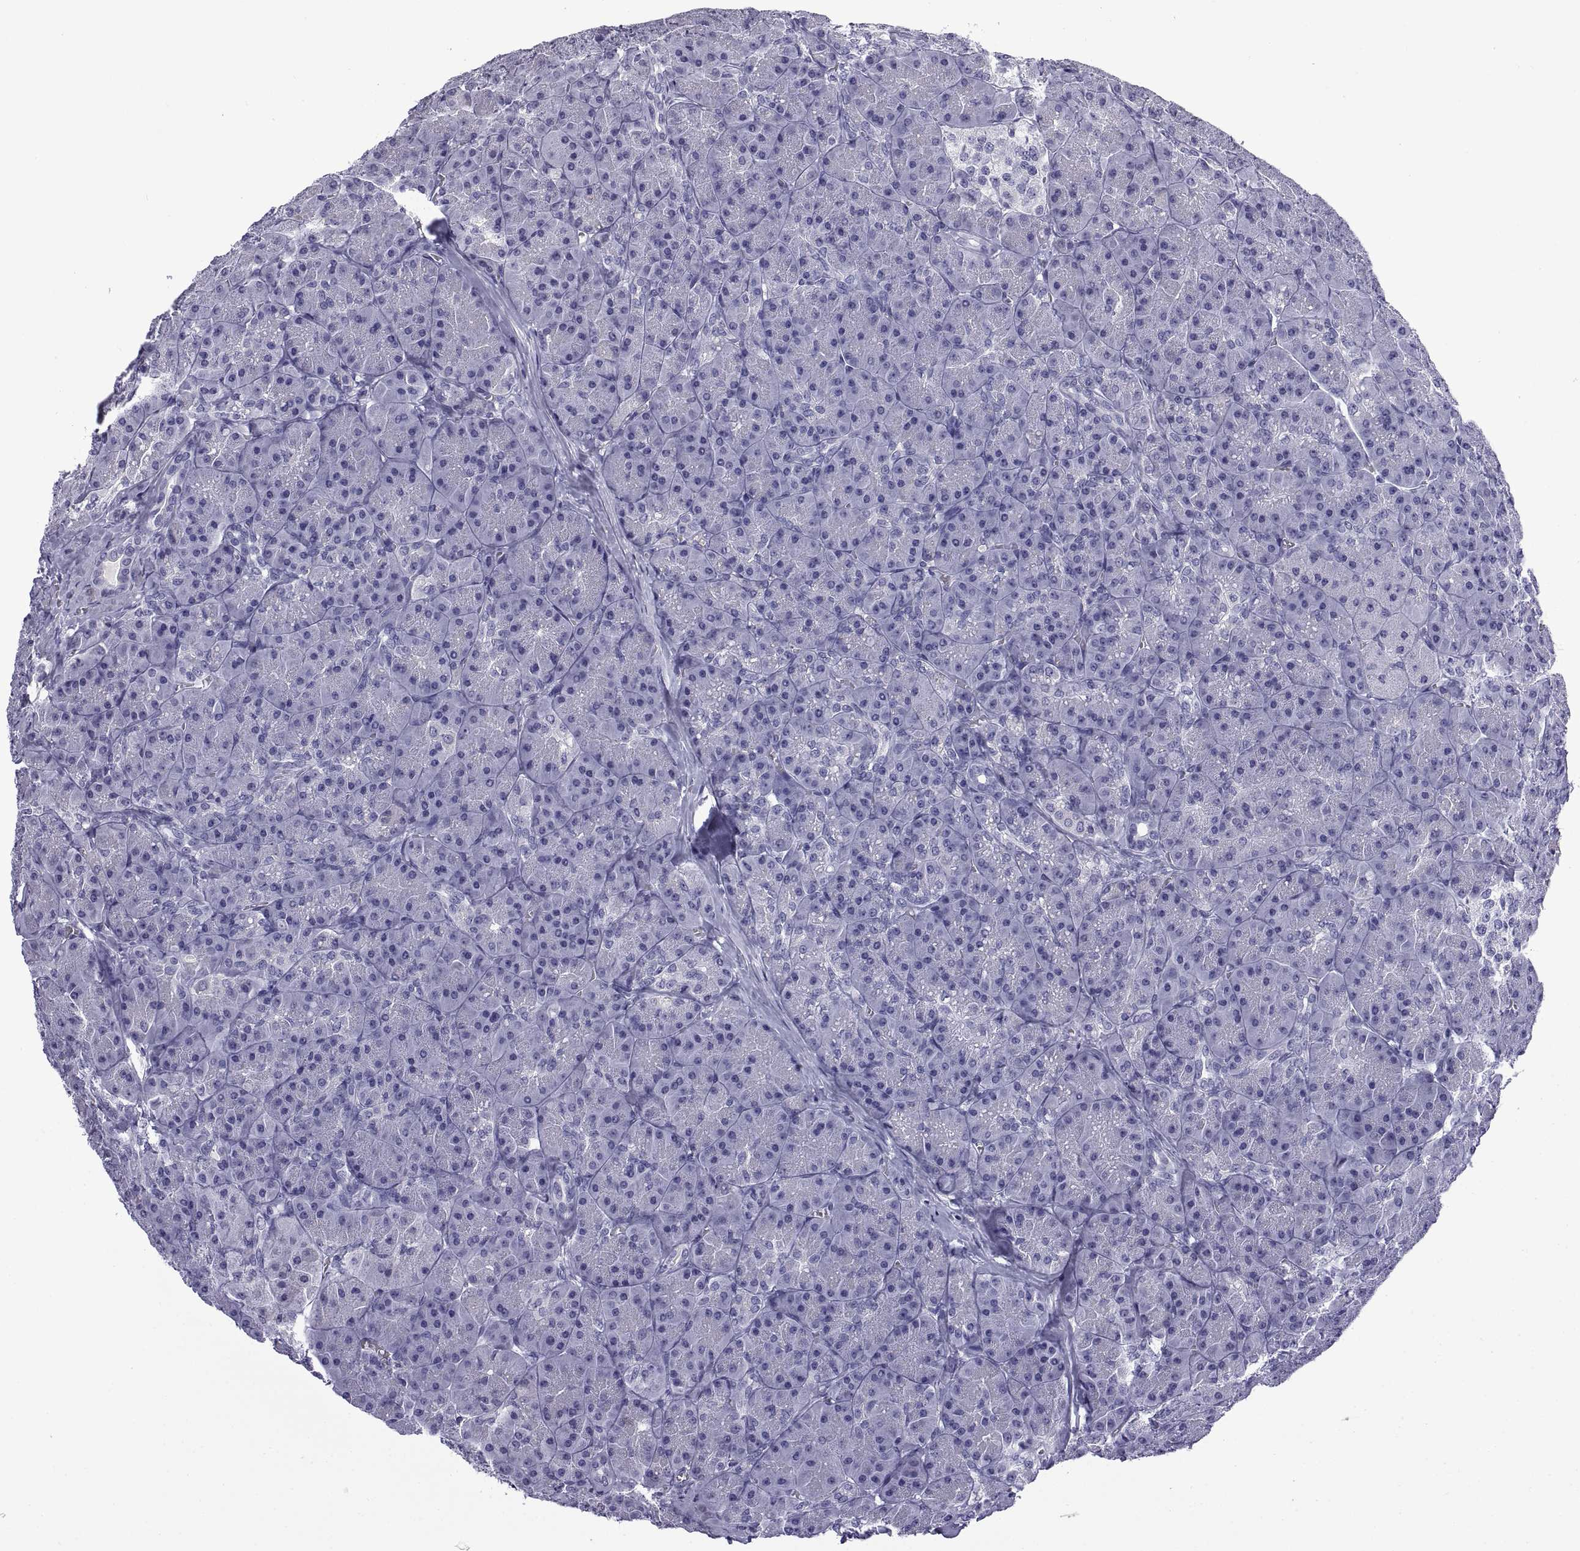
{"staining": {"intensity": "negative", "quantity": "none", "location": "none"}, "tissue": "pancreas", "cell_type": "Exocrine glandular cells", "image_type": "normal", "snomed": [{"axis": "morphology", "description": "Normal tissue, NOS"}, {"axis": "topography", "description": "Pancreas"}], "caption": "Pancreas stained for a protein using IHC demonstrates no staining exocrine glandular cells.", "gene": "CRISP1", "patient": {"sex": "male", "age": 57}}